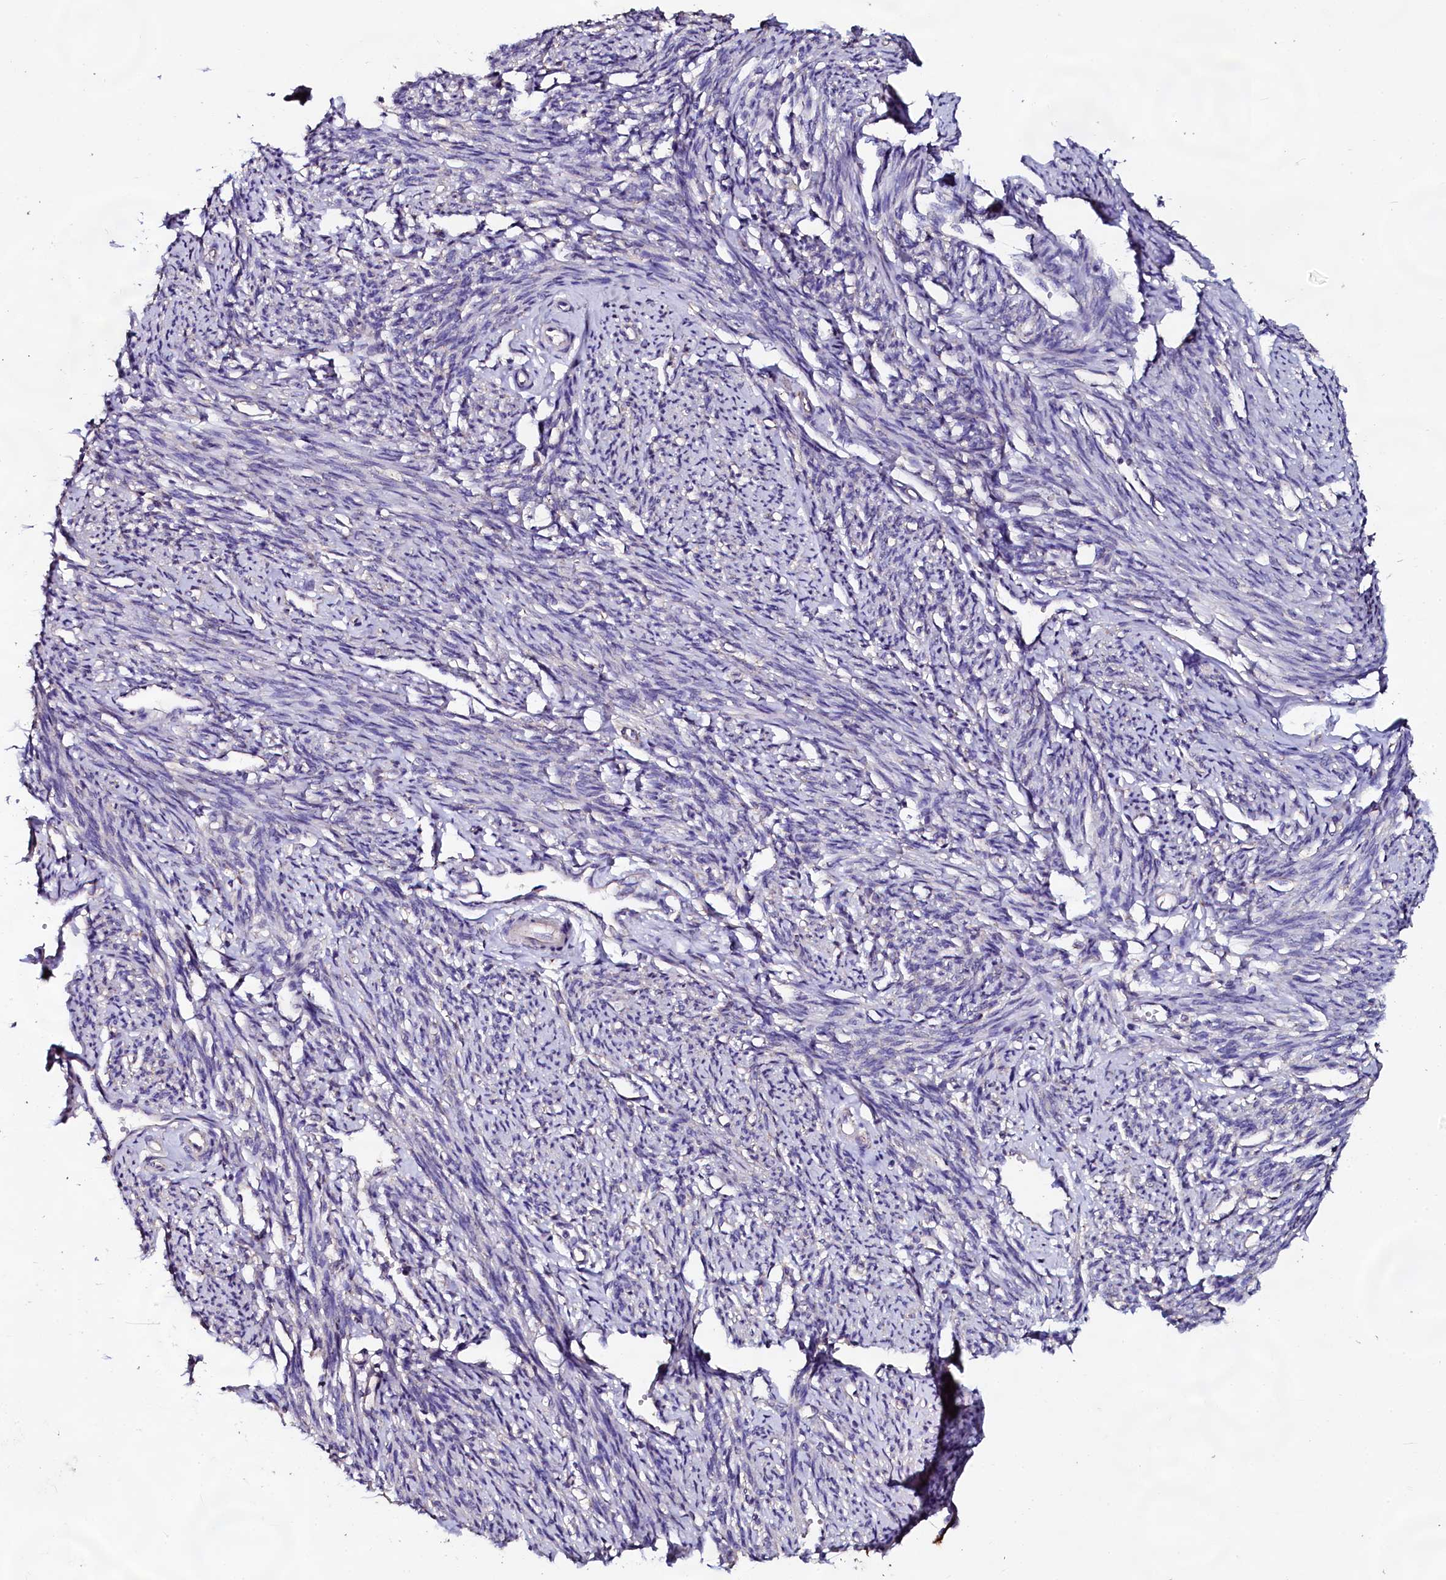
{"staining": {"intensity": "negative", "quantity": "none", "location": "none"}, "tissue": "smooth muscle", "cell_type": "Smooth muscle cells", "image_type": "normal", "snomed": [{"axis": "morphology", "description": "Normal tissue, NOS"}, {"axis": "topography", "description": "Smooth muscle"}, {"axis": "topography", "description": "Uterus"}], "caption": "A high-resolution histopathology image shows immunohistochemistry staining of benign smooth muscle, which demonstrates no significant expression in smooth muscle cells.", "gene": "USPL1", "patient": {"sex": "female", "age": 59}}